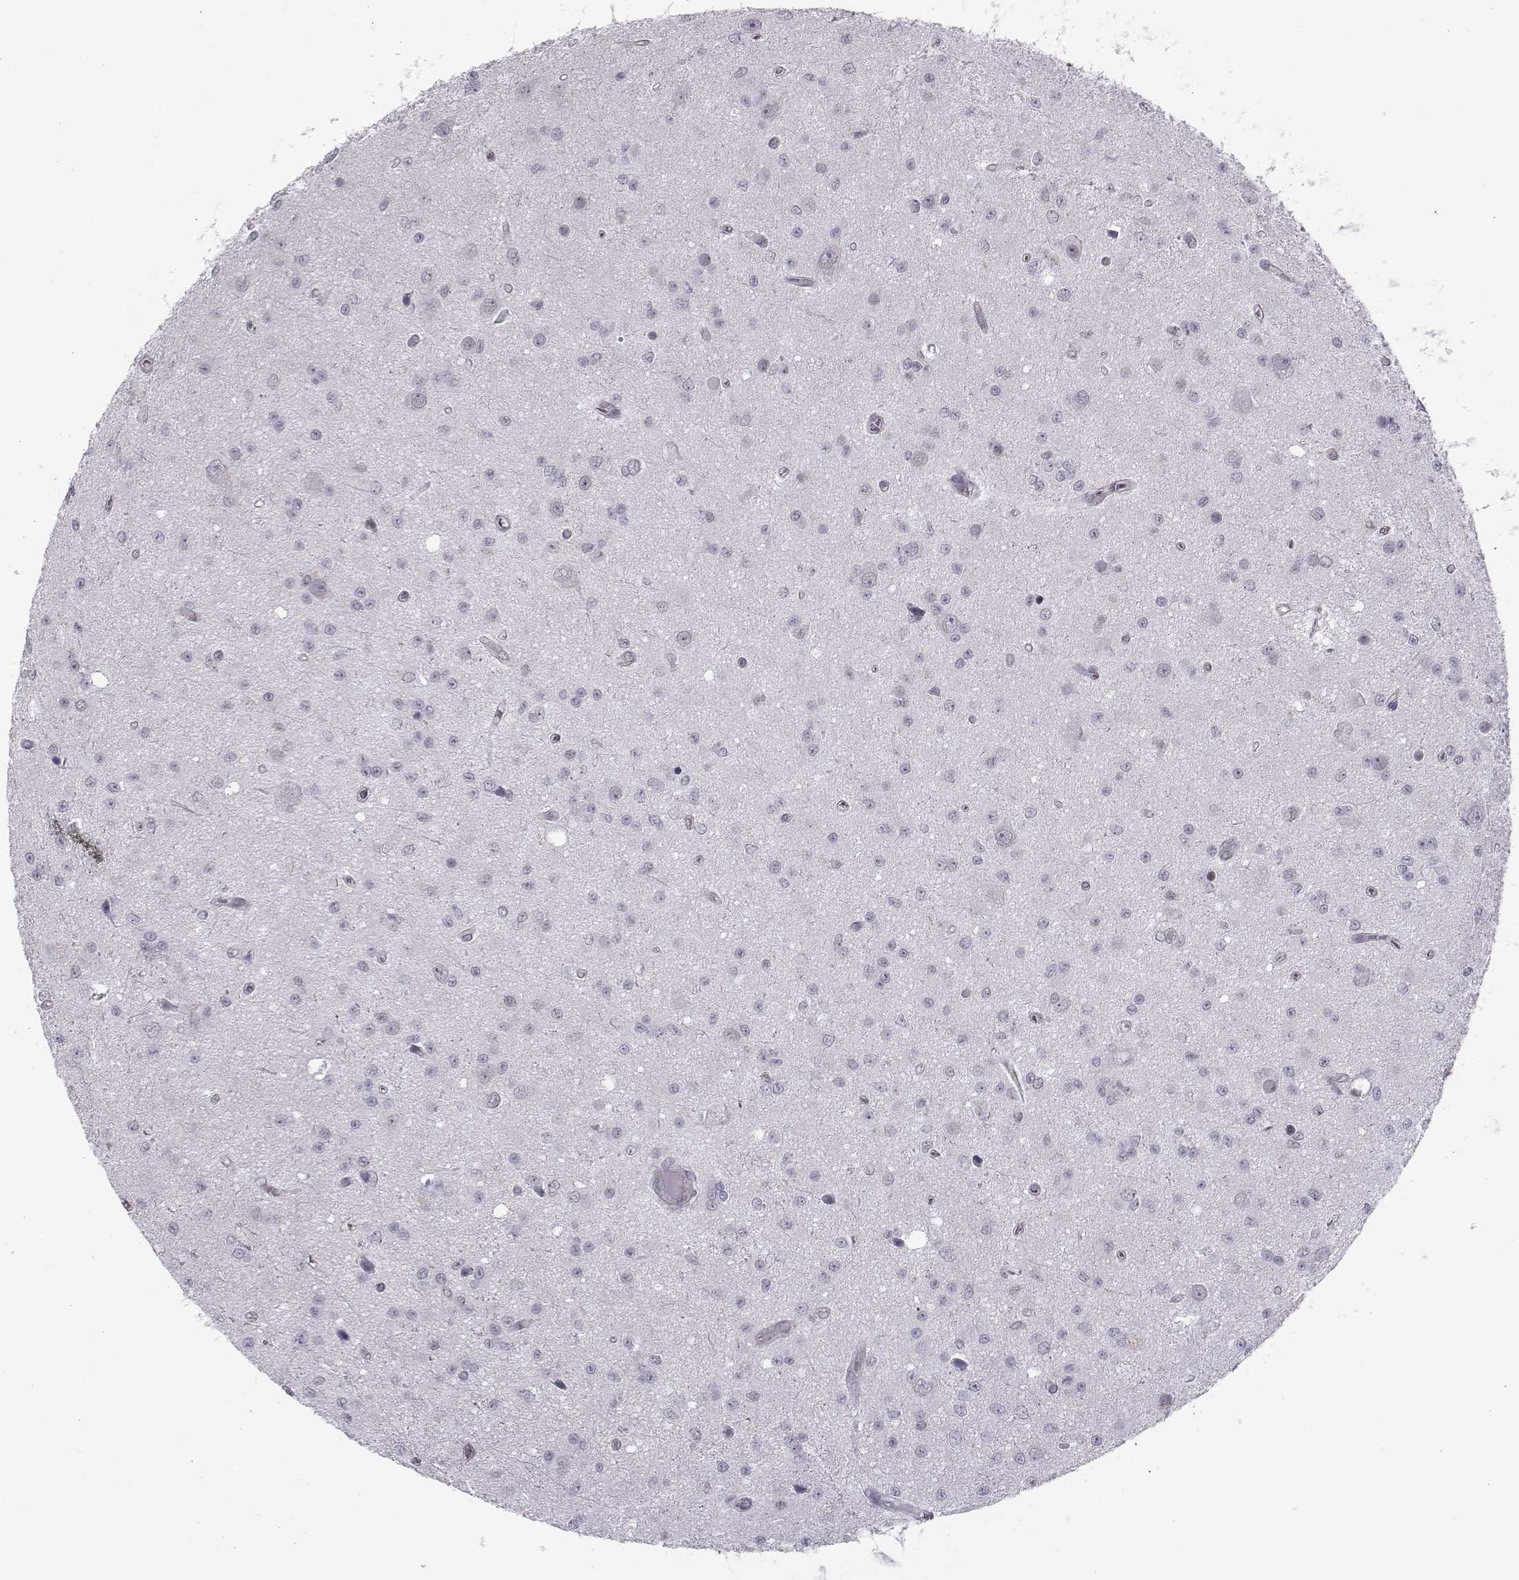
{"staining": {"intensity": "negative", "quantity": "none", "location": "none"}, "tissue": "glioma", "cell_type": "Tumor cells", "image_type": "cancer", "snomed": [{"axis": "morphology", "description": "Glioma, malignant, Low grade"}, {"axis": "topography", "description": "Brain"}], "caption": "DAB (3,3'-diaminobenzidine) immunohistochemical staining of human low-grade glioma (malignant) shows no significant staining in tumor cells. (Immunohistochemistry, brightfield microscopy, high magnification).", "gene": "KIF13B", "patient": {"sex": "female", "age": 45}}